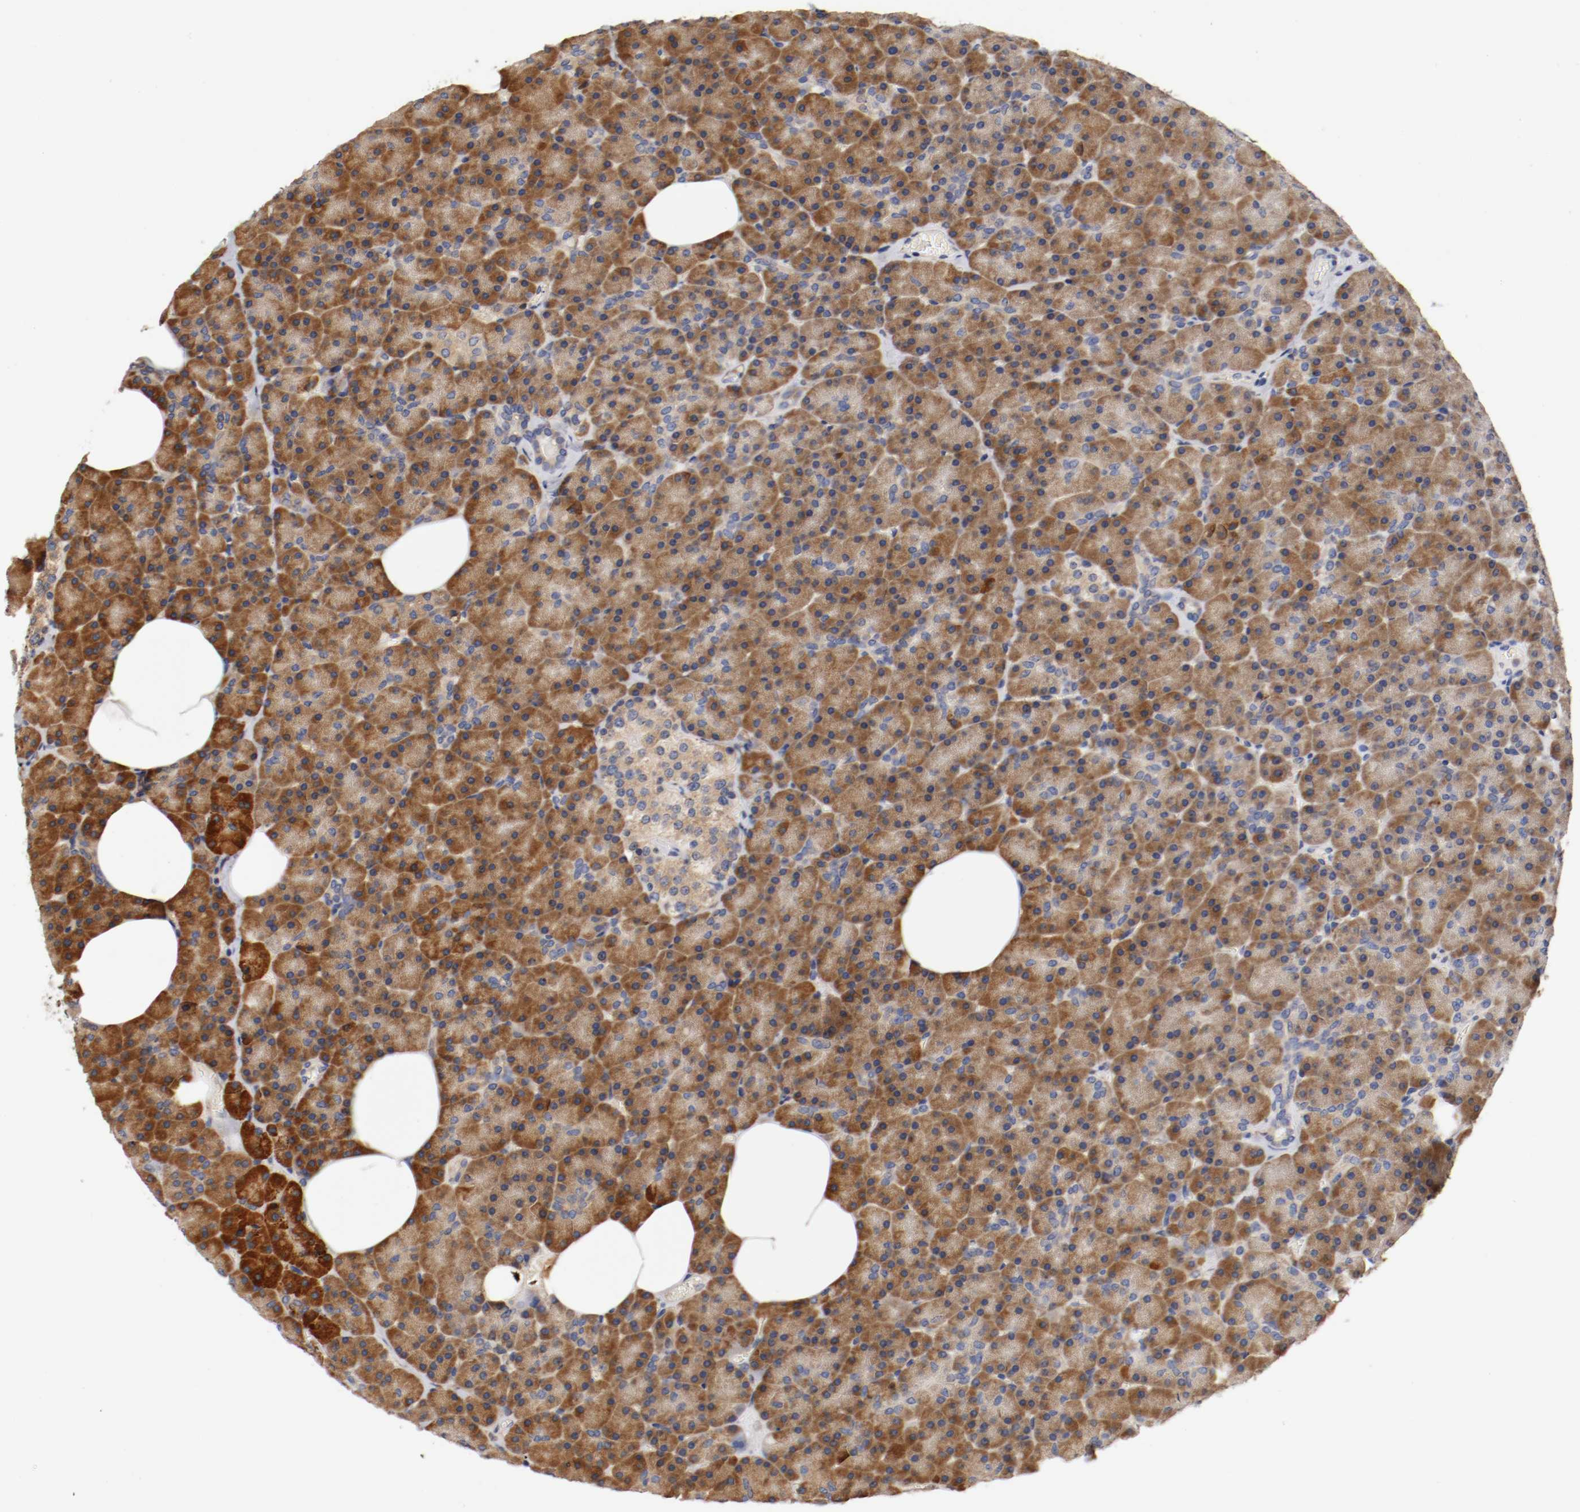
{"staining": {"intensity": "strong", "quantity": ">75%", "location": "cytoplasmic/membranous"}, "tissue": "pancreas", "cell_type": "Exocrine glandular cells", "image_type": "normal", "snomed": [{"axis": "morphology", "description": "Normal tissue, NOS"}, {"axis": "topography", "description": "Pancreas"}], "caption": "Immunohistochemical staining of unremarkable pancreas demonstrates strong cytoplasmic/membranous protein staining in about >75% of exocrine glandular cells. Nuclei are stained in blue.", "gene": "TNFSF12", "patient": {"sex": "female", "age": 35}}